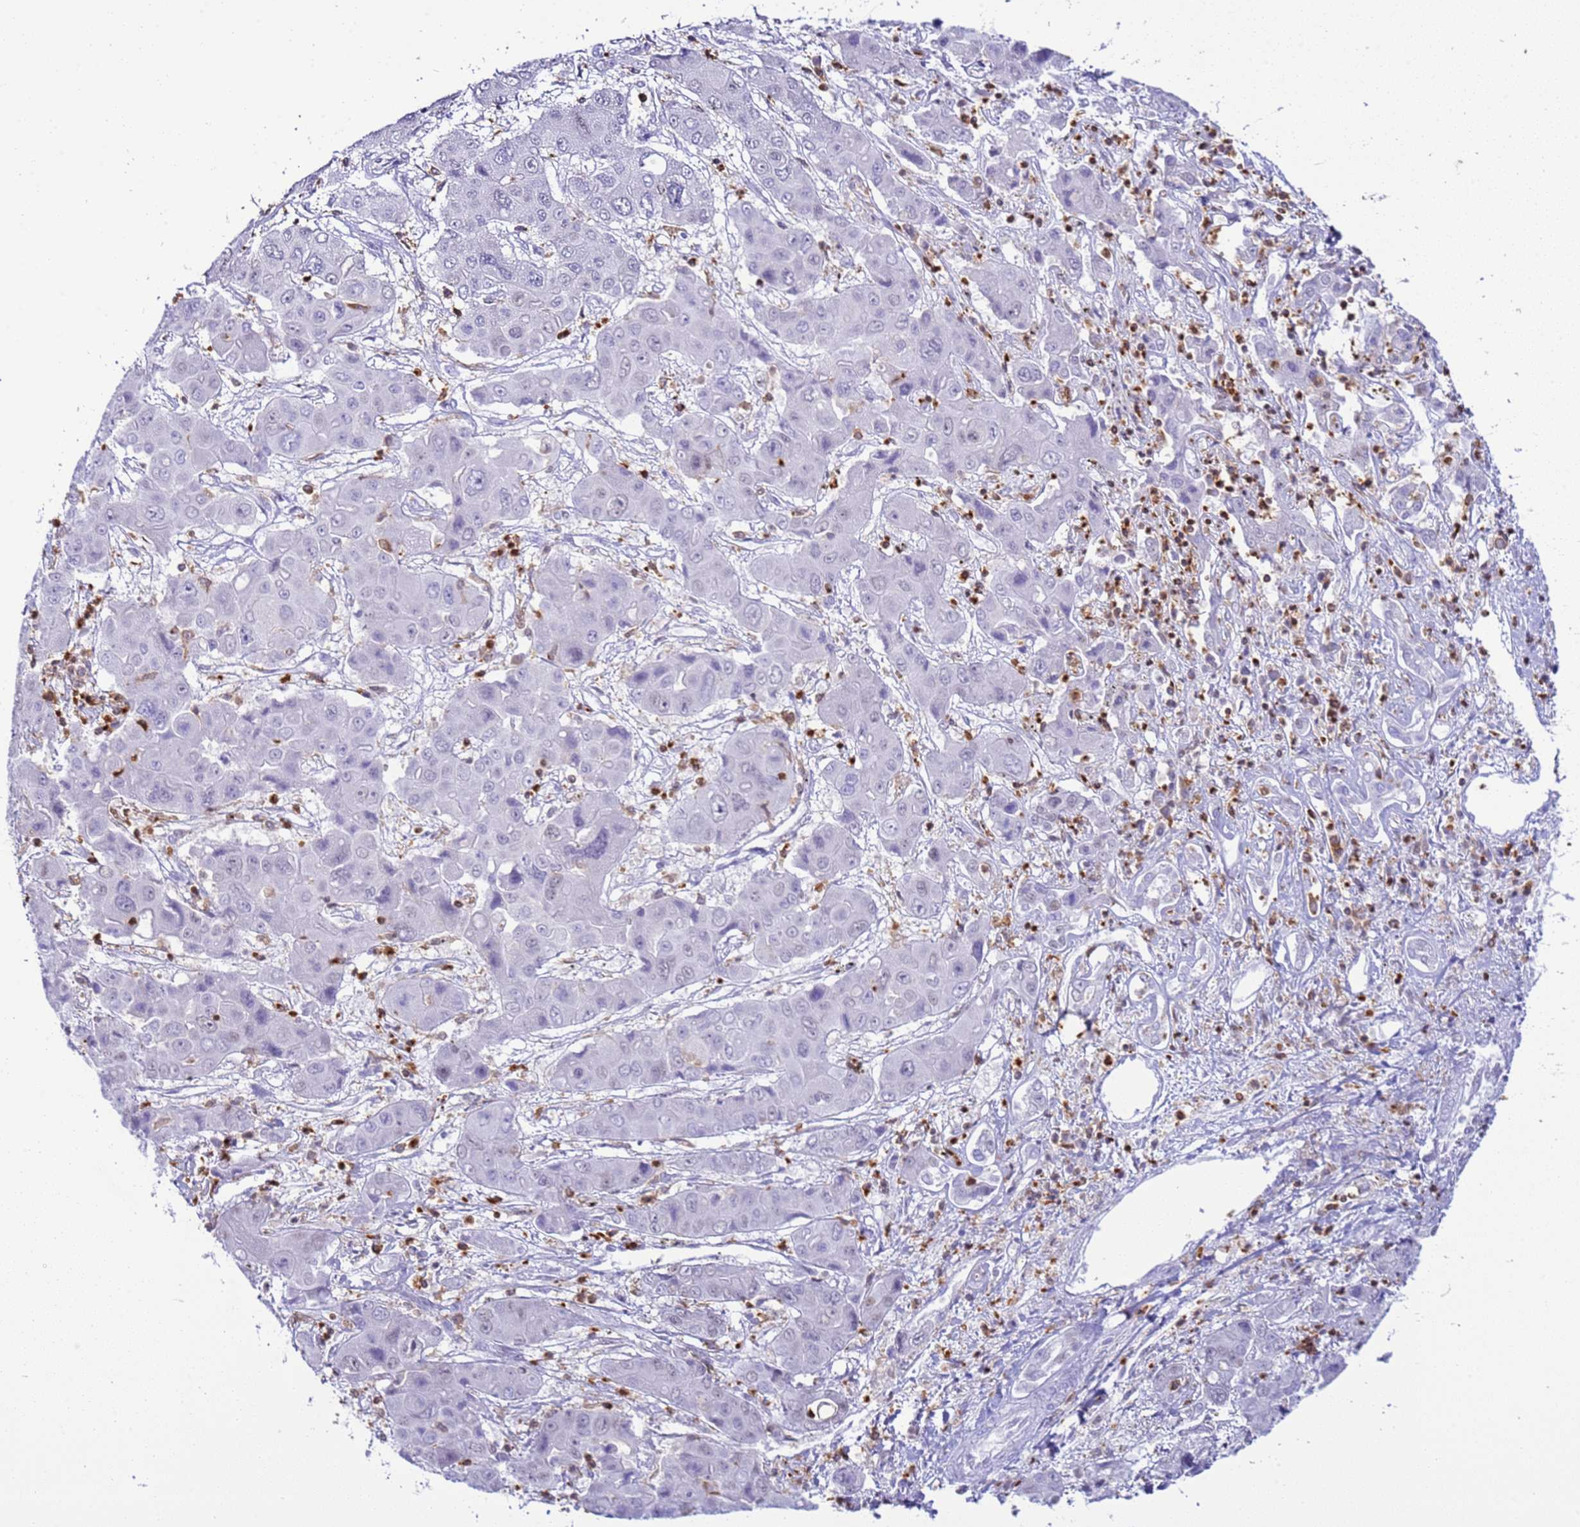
{"staining": {"intensity": "negative", "quantity": "none", "location": "none"}, "tissue": "liver cancer", "cell_type": "Tumor cells", "image_type": "cancer", "snomed": [{"axis": "morphology", "description": "Cholangiocarcinoma"}, {"axis": "topography", "description": "Liver"}], "caption": "Immunohistochemistry micrograph of neoplastic tissue: human cholangiocarcinoma (liver) stained with DAB (3,3'-diaminobenzidine) exhibits no significant protein positivity in tumor cells.", "gene": "IRF5", "patient": {"sex": "male", "age": 67}}